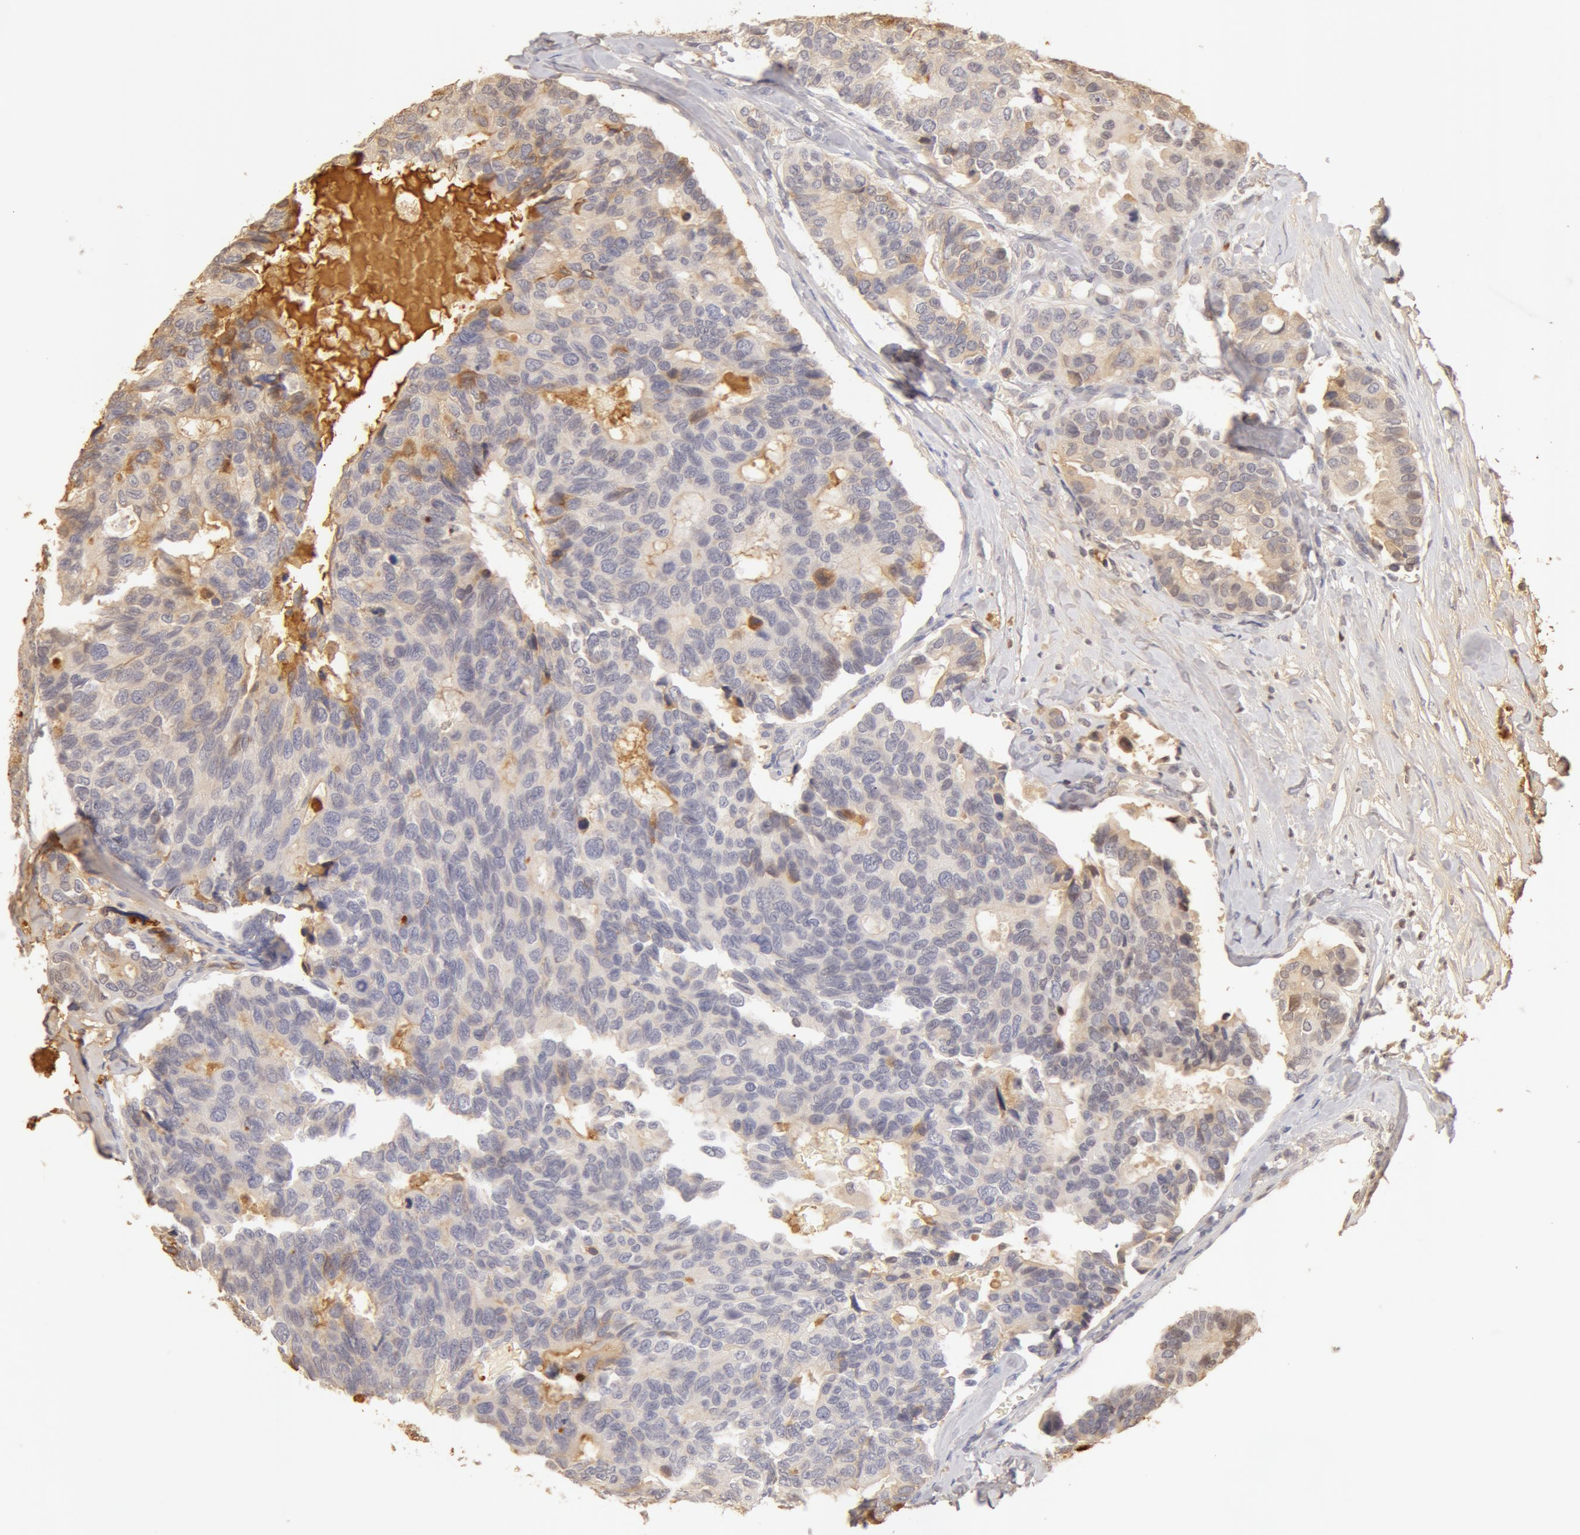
{"staining": {"intensity": "weak", "quantity": "<25%", "location": "cytoplasmic/membranous"}, "tissue": "breast cancer", "cell_type": "Tumor cells", "image_type": "cancer", "snomed": [{"axis": "morphology", "description": "Duct carcinoma"}, {"axis": "topography", "description": "Breast"}], "caption": "IHC of breast cancer (infiltrating ductal carcinoma) shows no expression in tumor cells. (Stains: DAB (3,3'-diaminobenzidine) immunohistochemistry with hematoxylin counter stain, Microscopy: brightfield microscopy at high magnification).", "gene": "TF", "patient": {"sex": "female", "age": 69}}